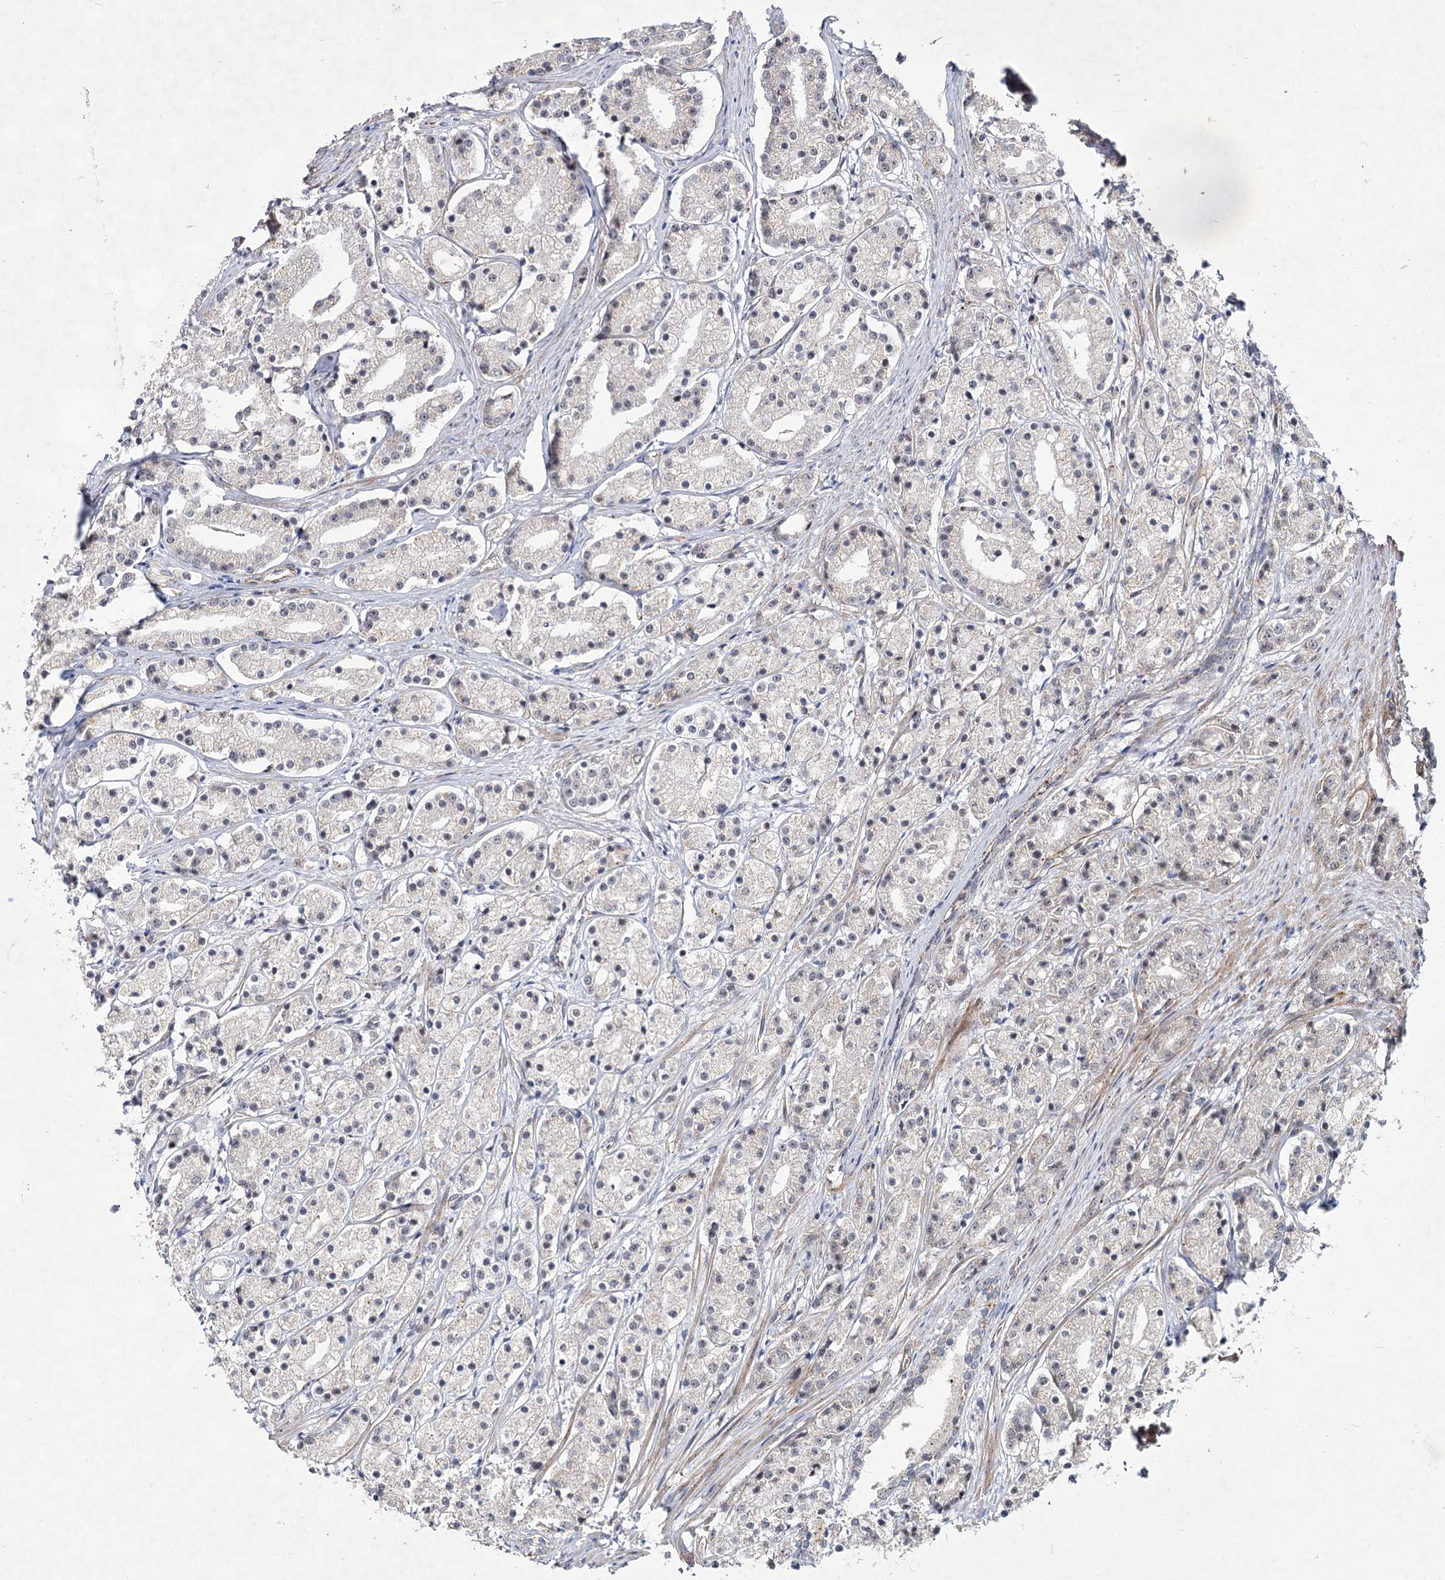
{"staining": {"intensity": "negative", "quantity": "none", "location": "none"}, "tissue": "prostate cancer", "cell_type": "Tumor cells", "image_type": "cancer", "snomed": [{"axis": "morphology", "description": "Adenocarcinoma, High grade"}, {"axis": "topography", "description": "Prostate"}], "caption": "Immunohistochemistry (IHC) photomicrograph of human prostate cancer stained for a protein (brown), which displays no expression in tumor cells. Brightfield microscopy of immunohistochemistry (IHC) stained with DAB (3,3'-diaminobenzidine) (brown) and hematoxylin (blue), captured at high magnification.", "gene": "ATL2", "patient": {"sex": "male", "age": 69}}